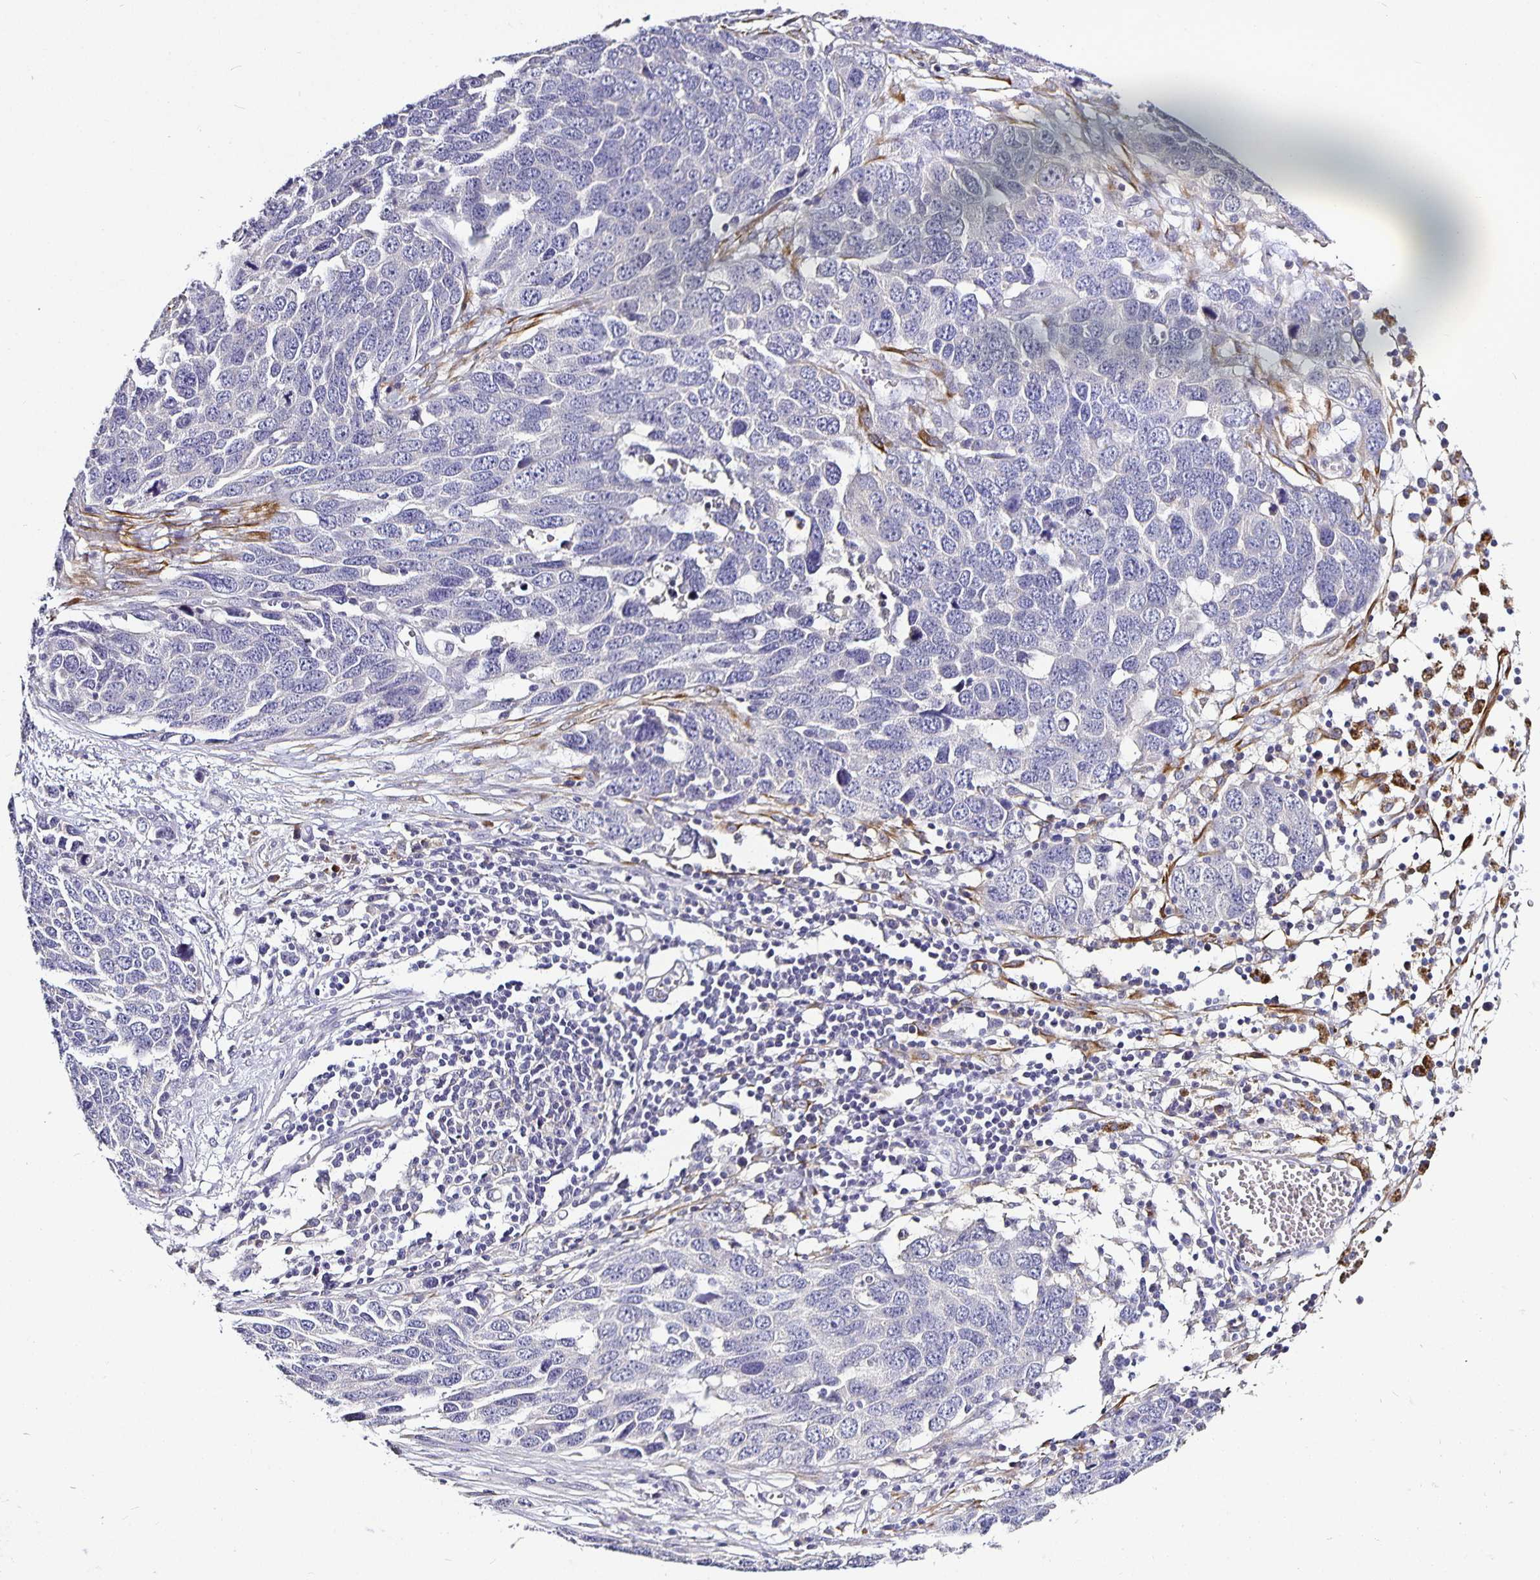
{"staining": {"intensity": "negative", "quantity": "none", "location": "none"}, "tissue": "ovarian cancer", "cell_type": "Tumor cells", "image_type": "cancer", "snomed": [{"axis": "morphology", "description": "Cystadenocarcinoma, serous, NOS"}, {"axis": "topography", "description": "Ovary"}], "caption": "The photomicrograph shows no staining of tumor cells in ovarian cancer.", "gene": "CA12", "patient": {"sex": "female", "age": 76}}